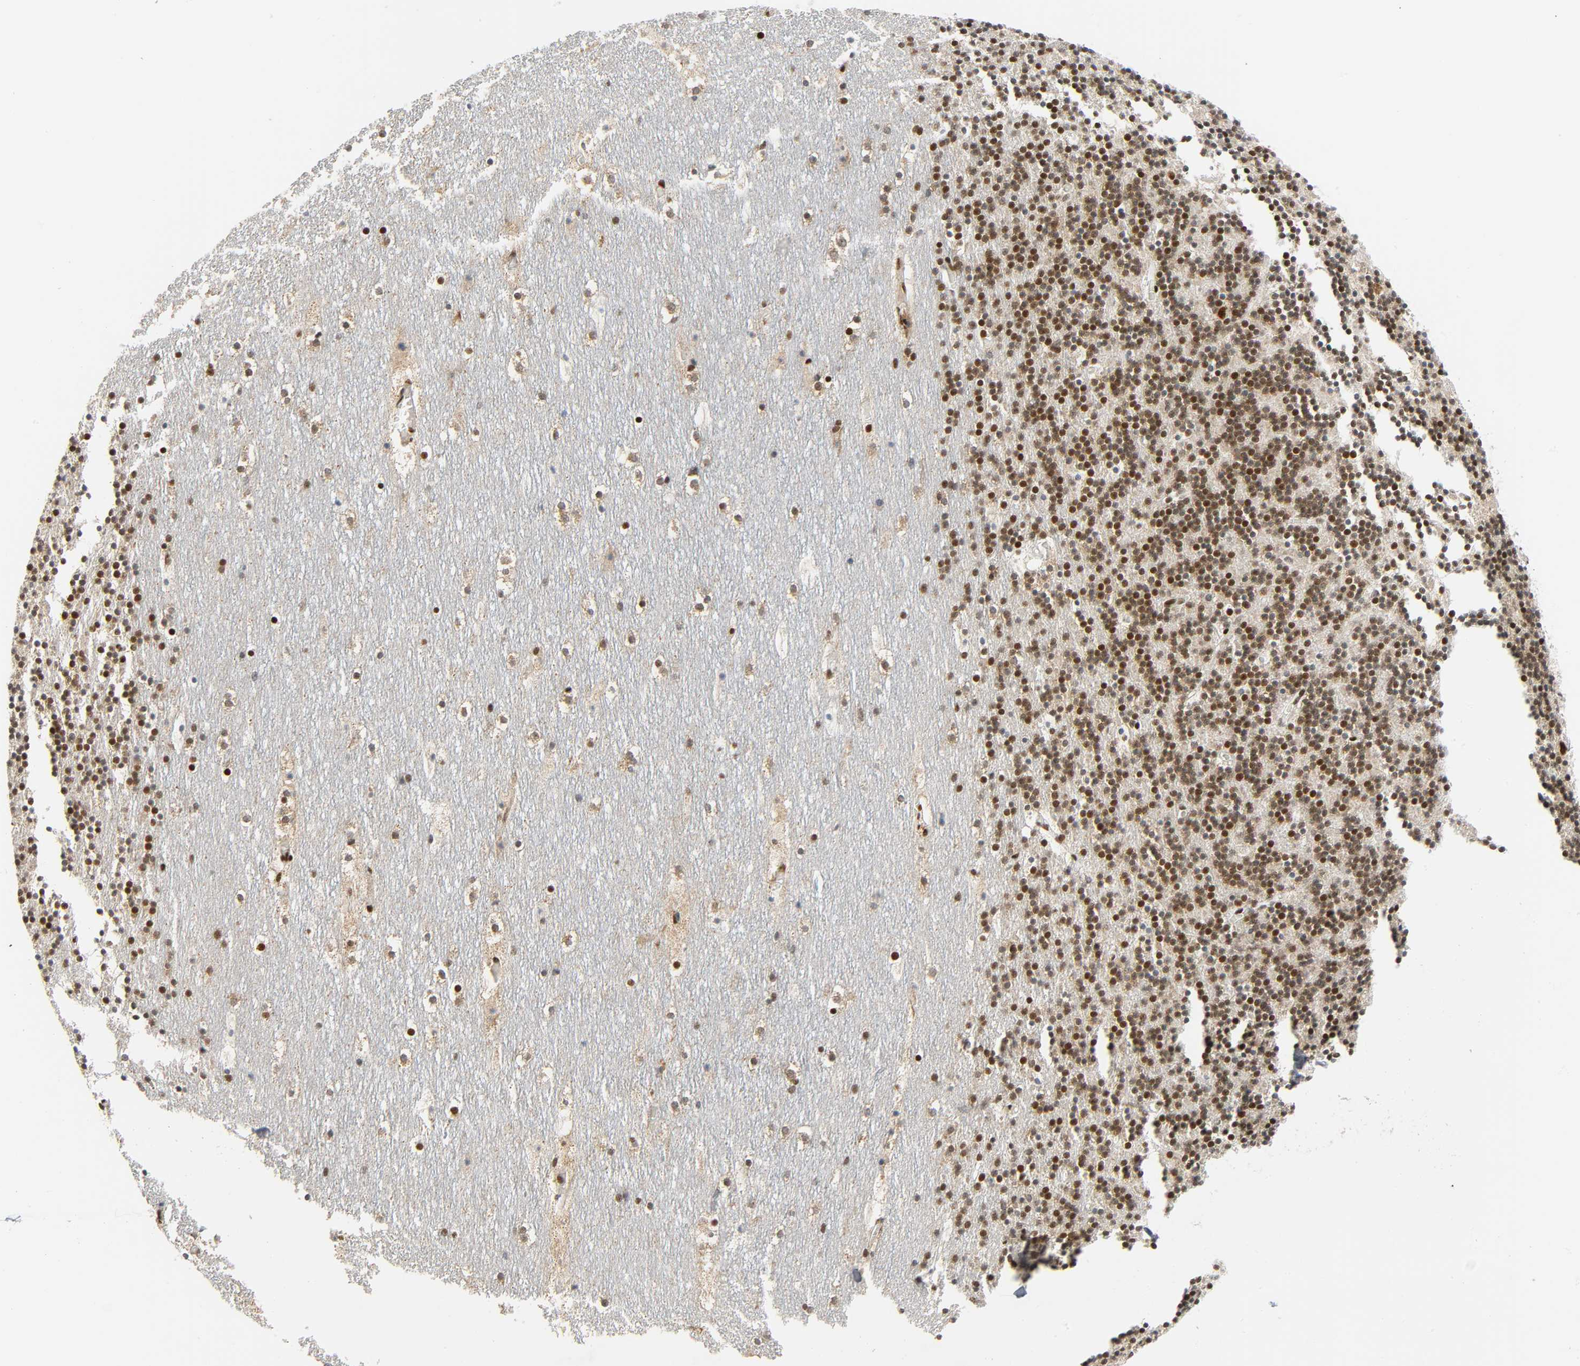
{"staining": {"intensity": "strong", "quantity": ">75%", "location": "nuclear"}, "tissue": "cerebellum", "cell_type": "Cells in granular layer", "image_type": "normal", "snomed": [{"axis": "morphology", "description": "Normal tissue, NOS"}, {"axis": "topography", "description": "Cerebellum"}], "caption": "IHC photomicrograph of unremarkable cerebellum stained for a protein (brown), which shows high levels of strong nuclear expression in about >75% of cells in granular layer.", "gene": "CDK9", "patient": {"sex": "male", "age": 45}}